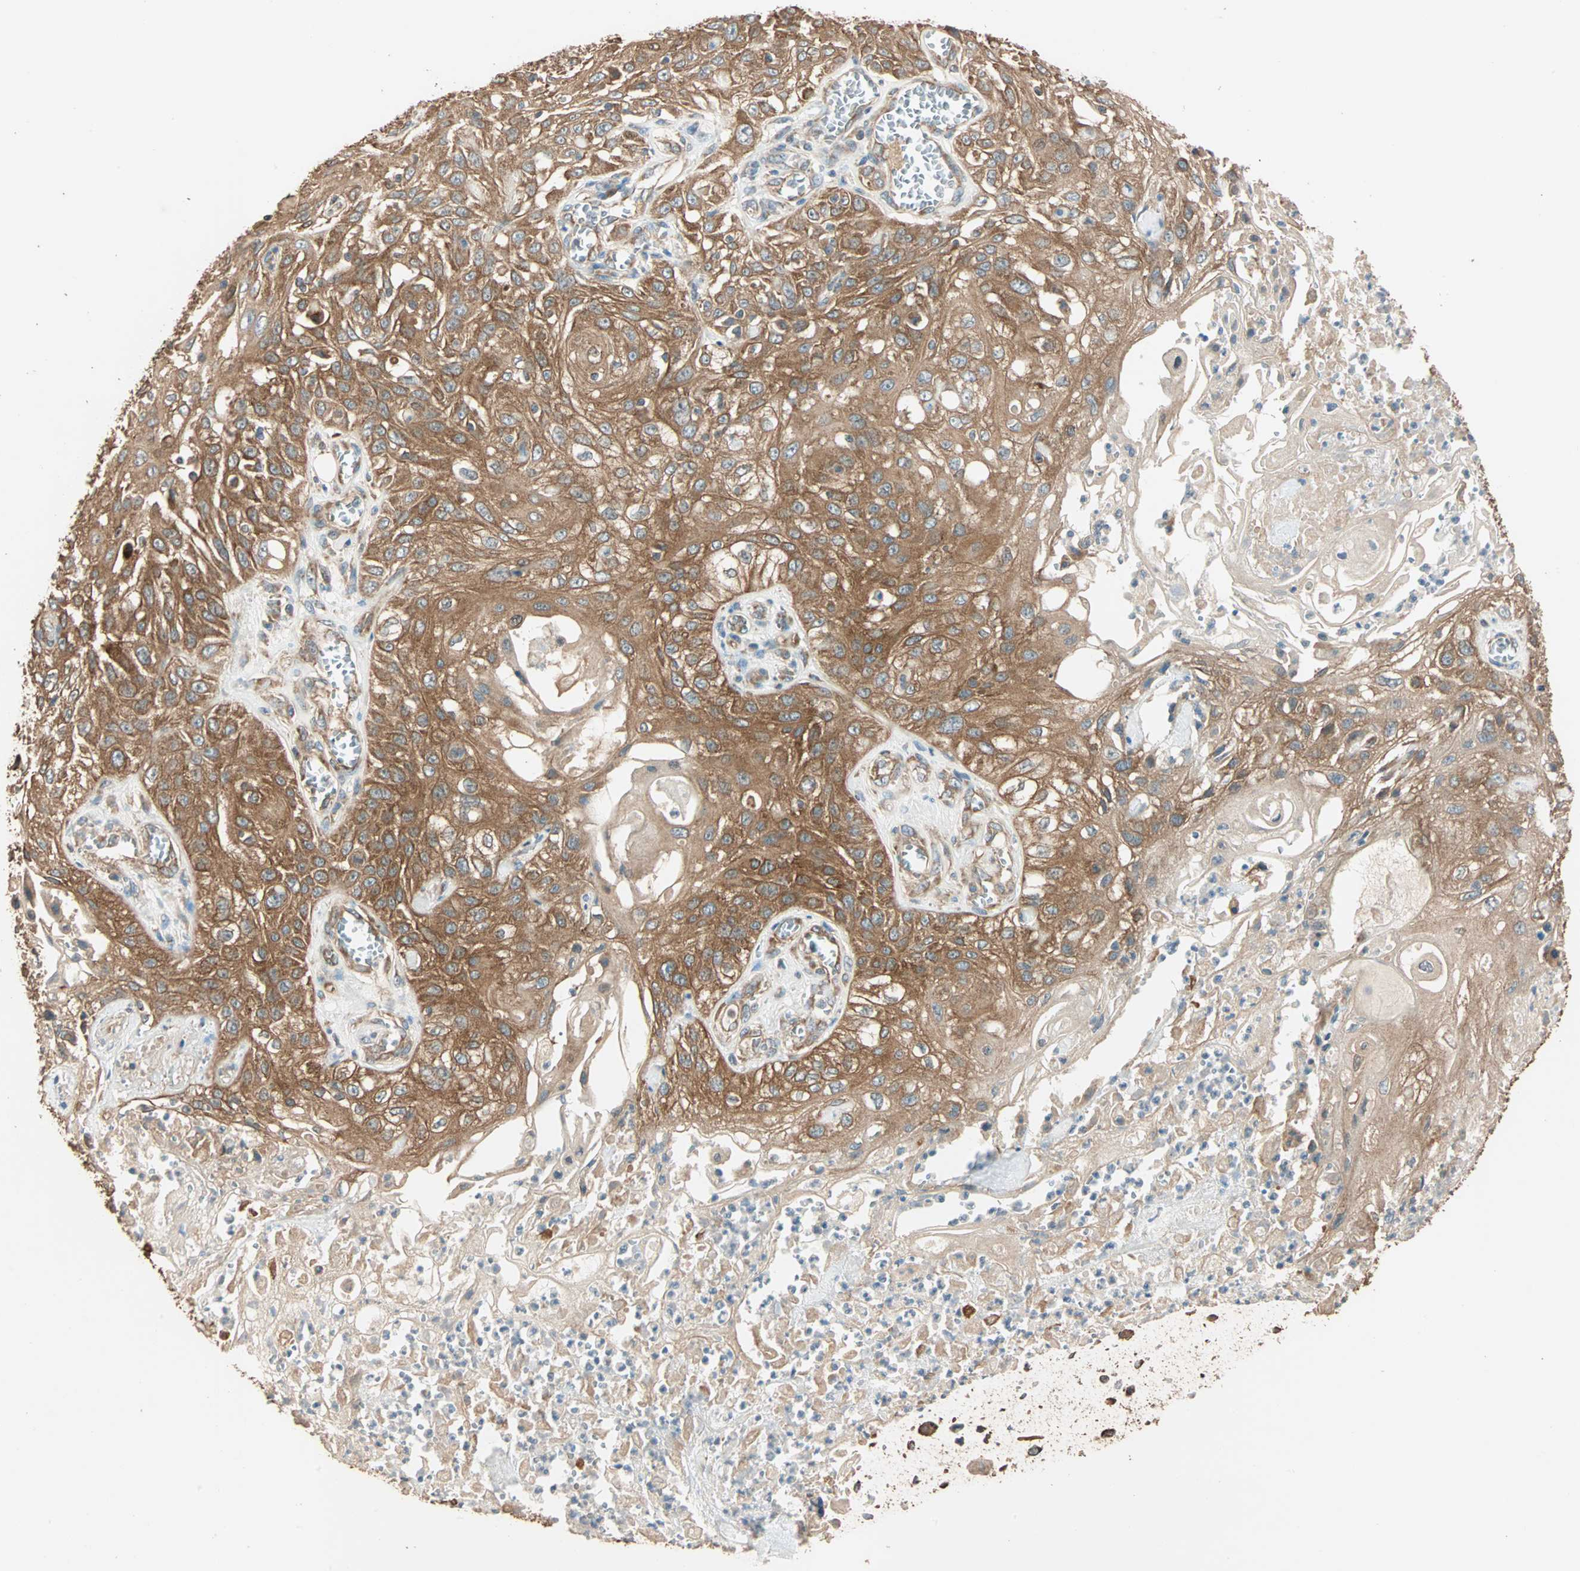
{"staining": {"intensity": "strong", "quantity": ">75%", "location": "cytoplasmic/membranous"}, "tissue": "skin cancer", "cell_type": "Tumor cells", "image_type": "cancer", "snomed": [{"axis": "morphology", "description": "Squamous cell carcinoma, NOS"}, {"axis": "morphology", "description": "Squamous cell carcinoma, metastatic, NOS"}, {"axis": "topography", "description": "Skin"}, {"axis": "topography", "description": "Lymph node"}], "caption": "DAB (3,3'-diaminobenzidine) immunohistochemical staining of metastatic squamous cell carcinoma (skin) exhibits strong cytoplasmic/membranous protein expression in about >75% of tumor cells. Nuclei are stained in blue.", "gene": "EIF4G2", "patient": {"sex": "male", "age": 75}}